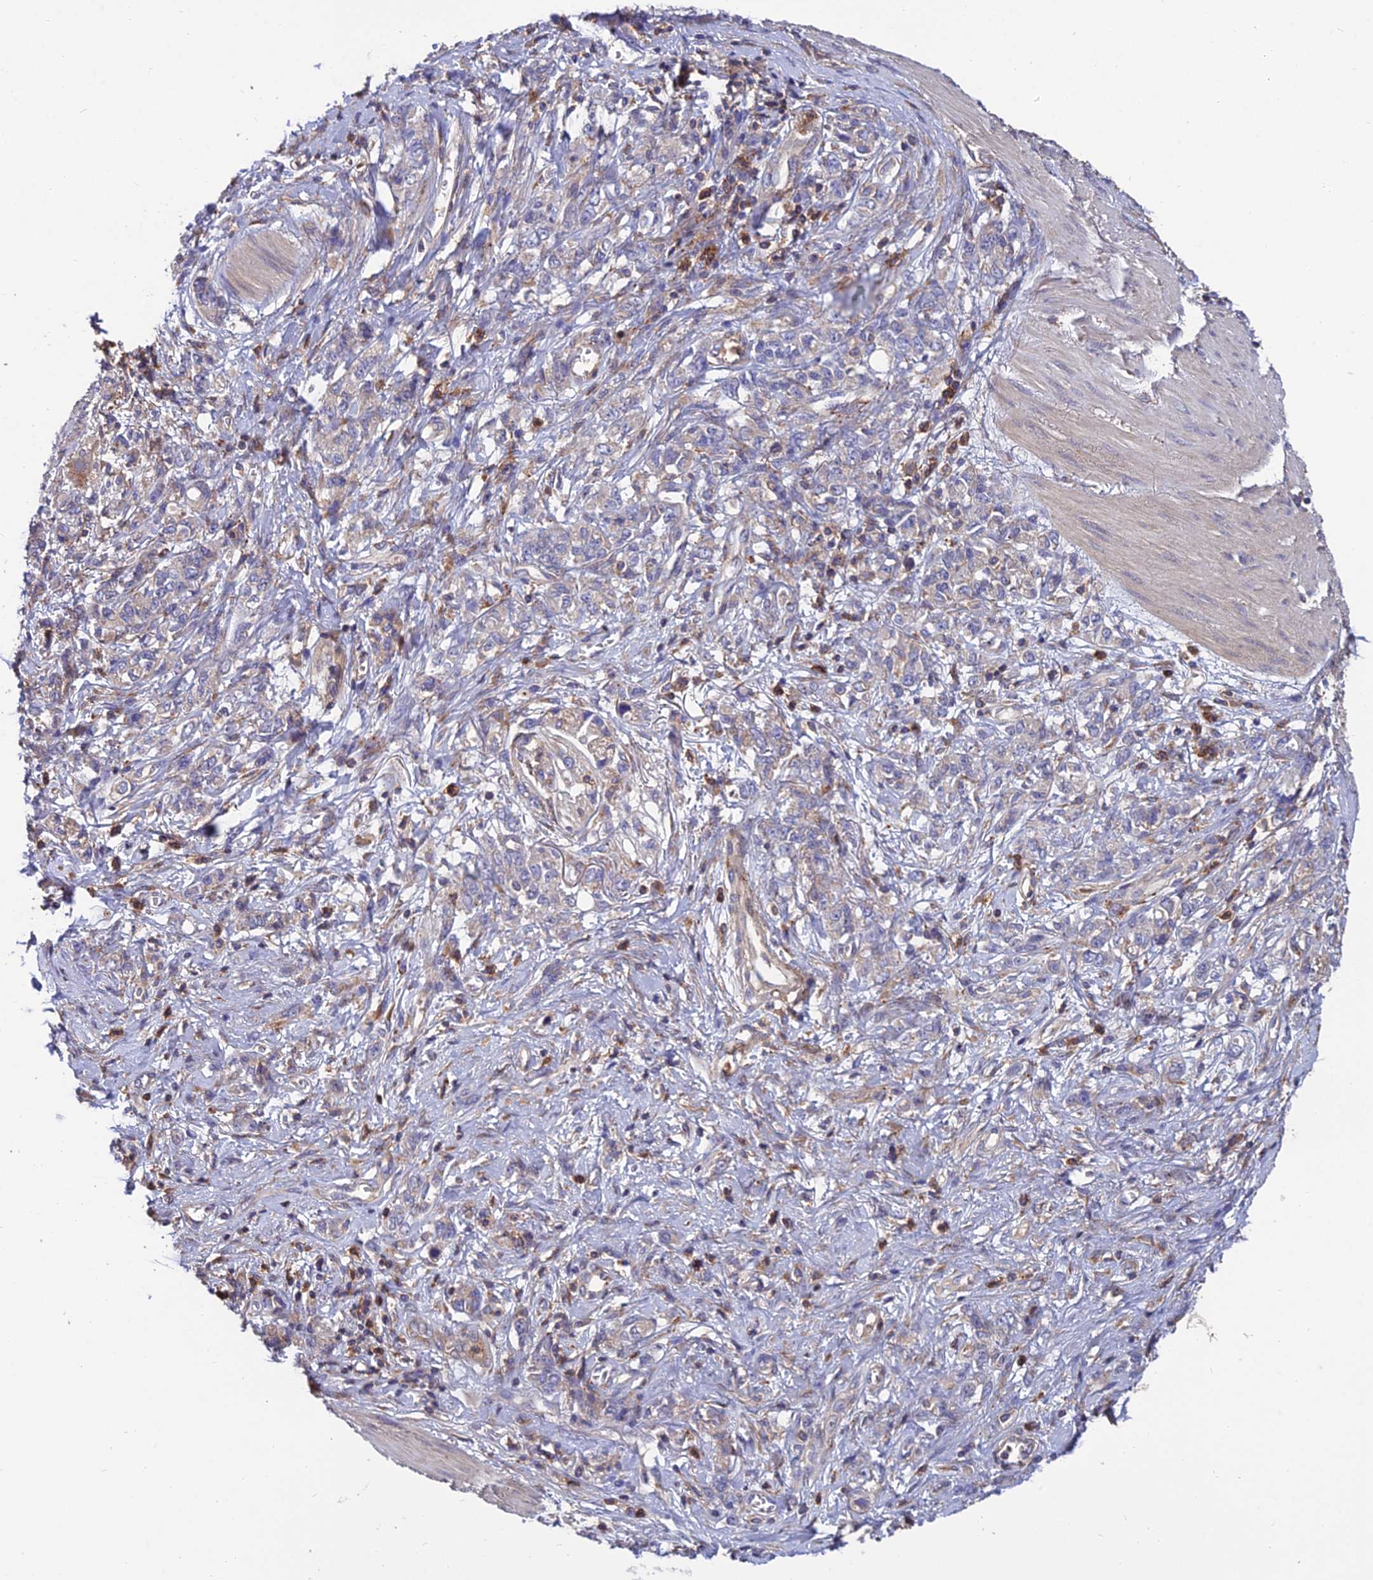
{"staining": {"intensity": "negative", "quantity": "none", "location": "none"}, "tissue": "stomach cancer", "cell_type": "Tumor cells", "image_type": "cancer", "snomed": [{"axis": "morphology", "description": "Adenocarcinoma, NOS"}, {"axis": "topography", "description": "Stomach"}], "caption": "High magnification brightfield microscopy of stomach adenocarcinoma stained with DAB (brown) and counterstained with hematoxylin (blue): tumor cells show no significant expression.", "gene": "UMAD1", "patient": {"sex": "female", "age": 76}}